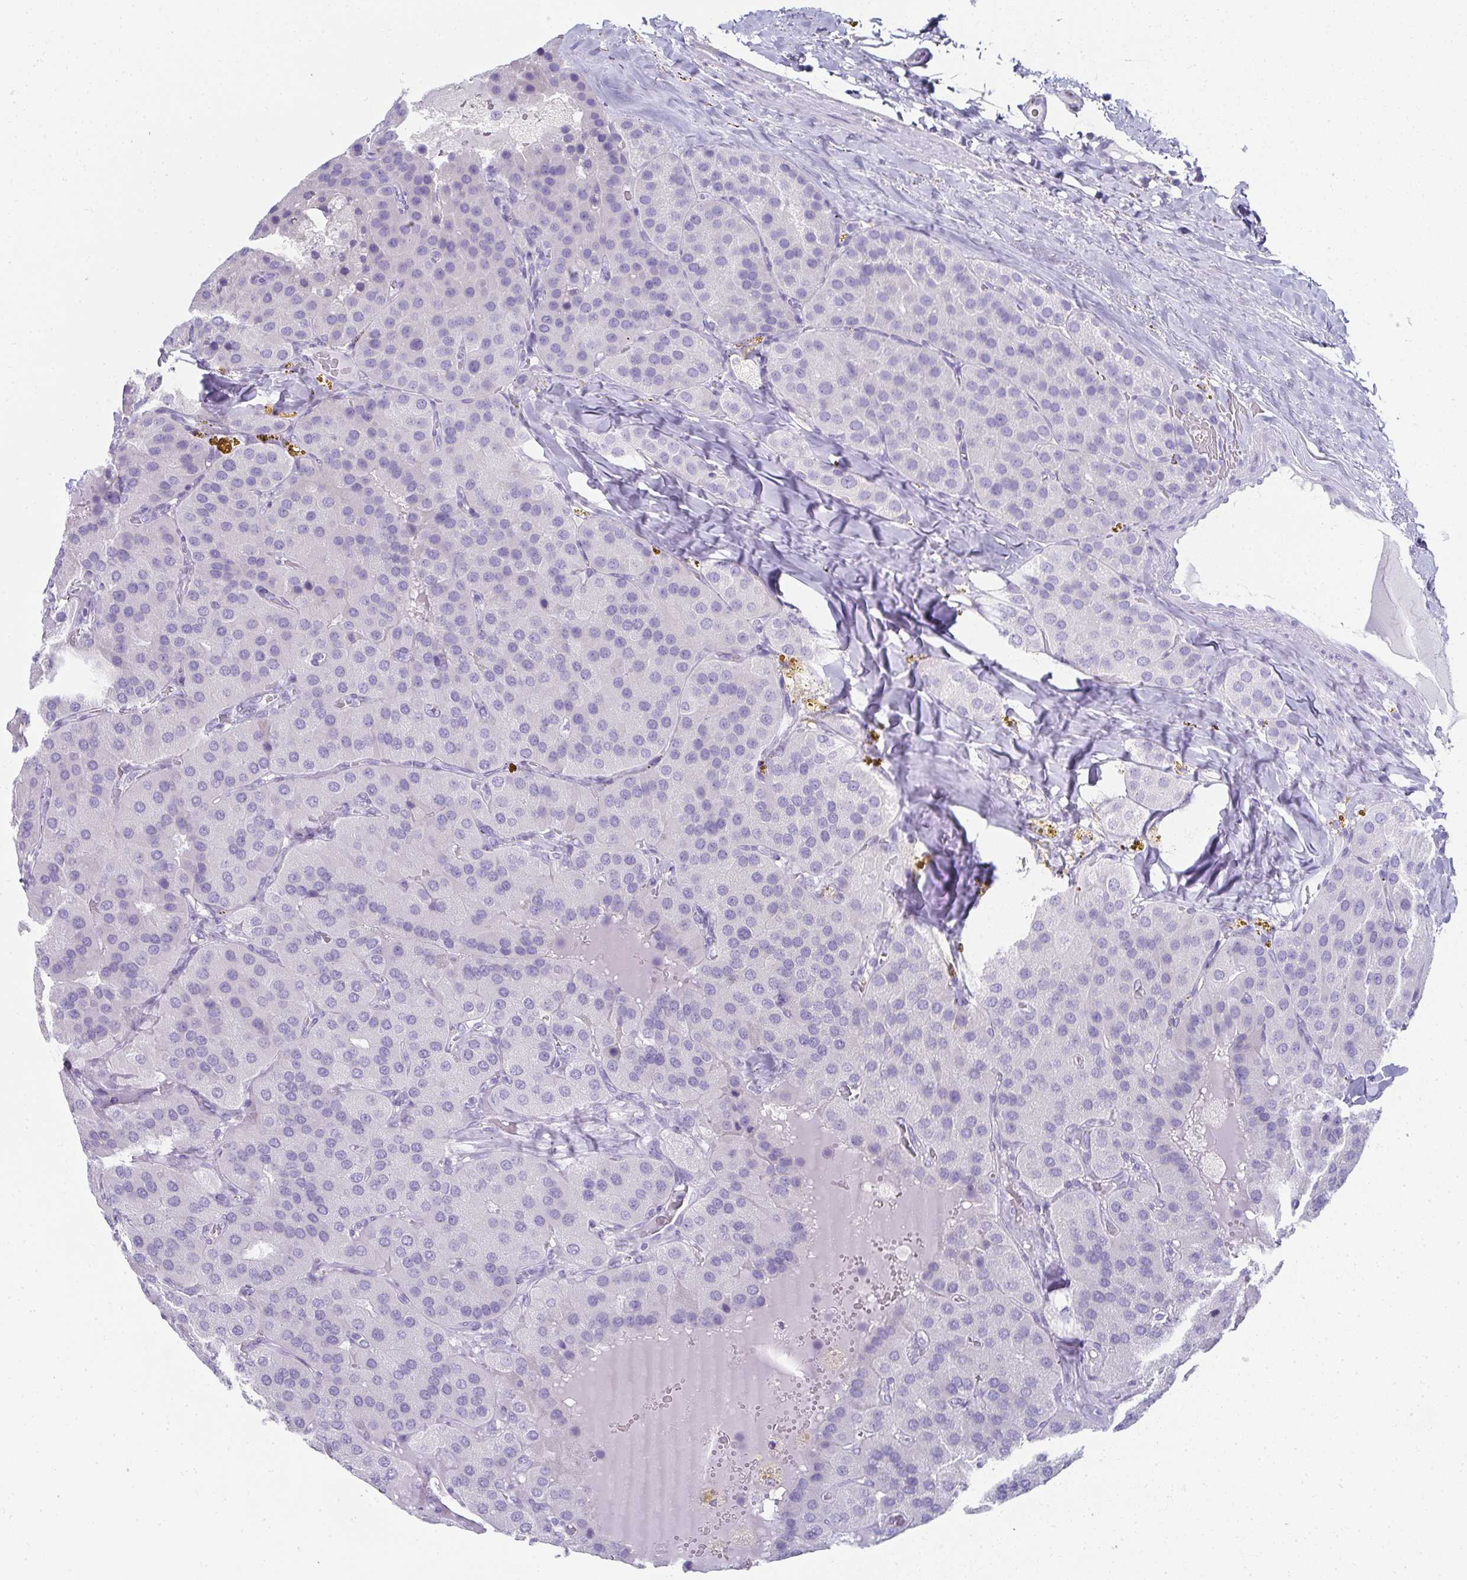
{"staining": {"intensity": "negative", "quantity": "none", "location": "none"}, "tissue": "parathyroid gland", "cell_type": "Glandular cells", "image_type": "normal", "snomed": [{"axis": "morphology", "description": "Normal tissue, NOS"}, {"axis": "morphology", "description": "Adenoma, NOS"}, {"axis": "topography", "description": "Parathyroid gland"}], "caption": "Human parathyroid gland stained for a protein using immunohistochemistry (IHC) exhibits no positivity in glandular cells.", "gene": "SYCP1", "patient": {"sex": "female", "age": 86}}